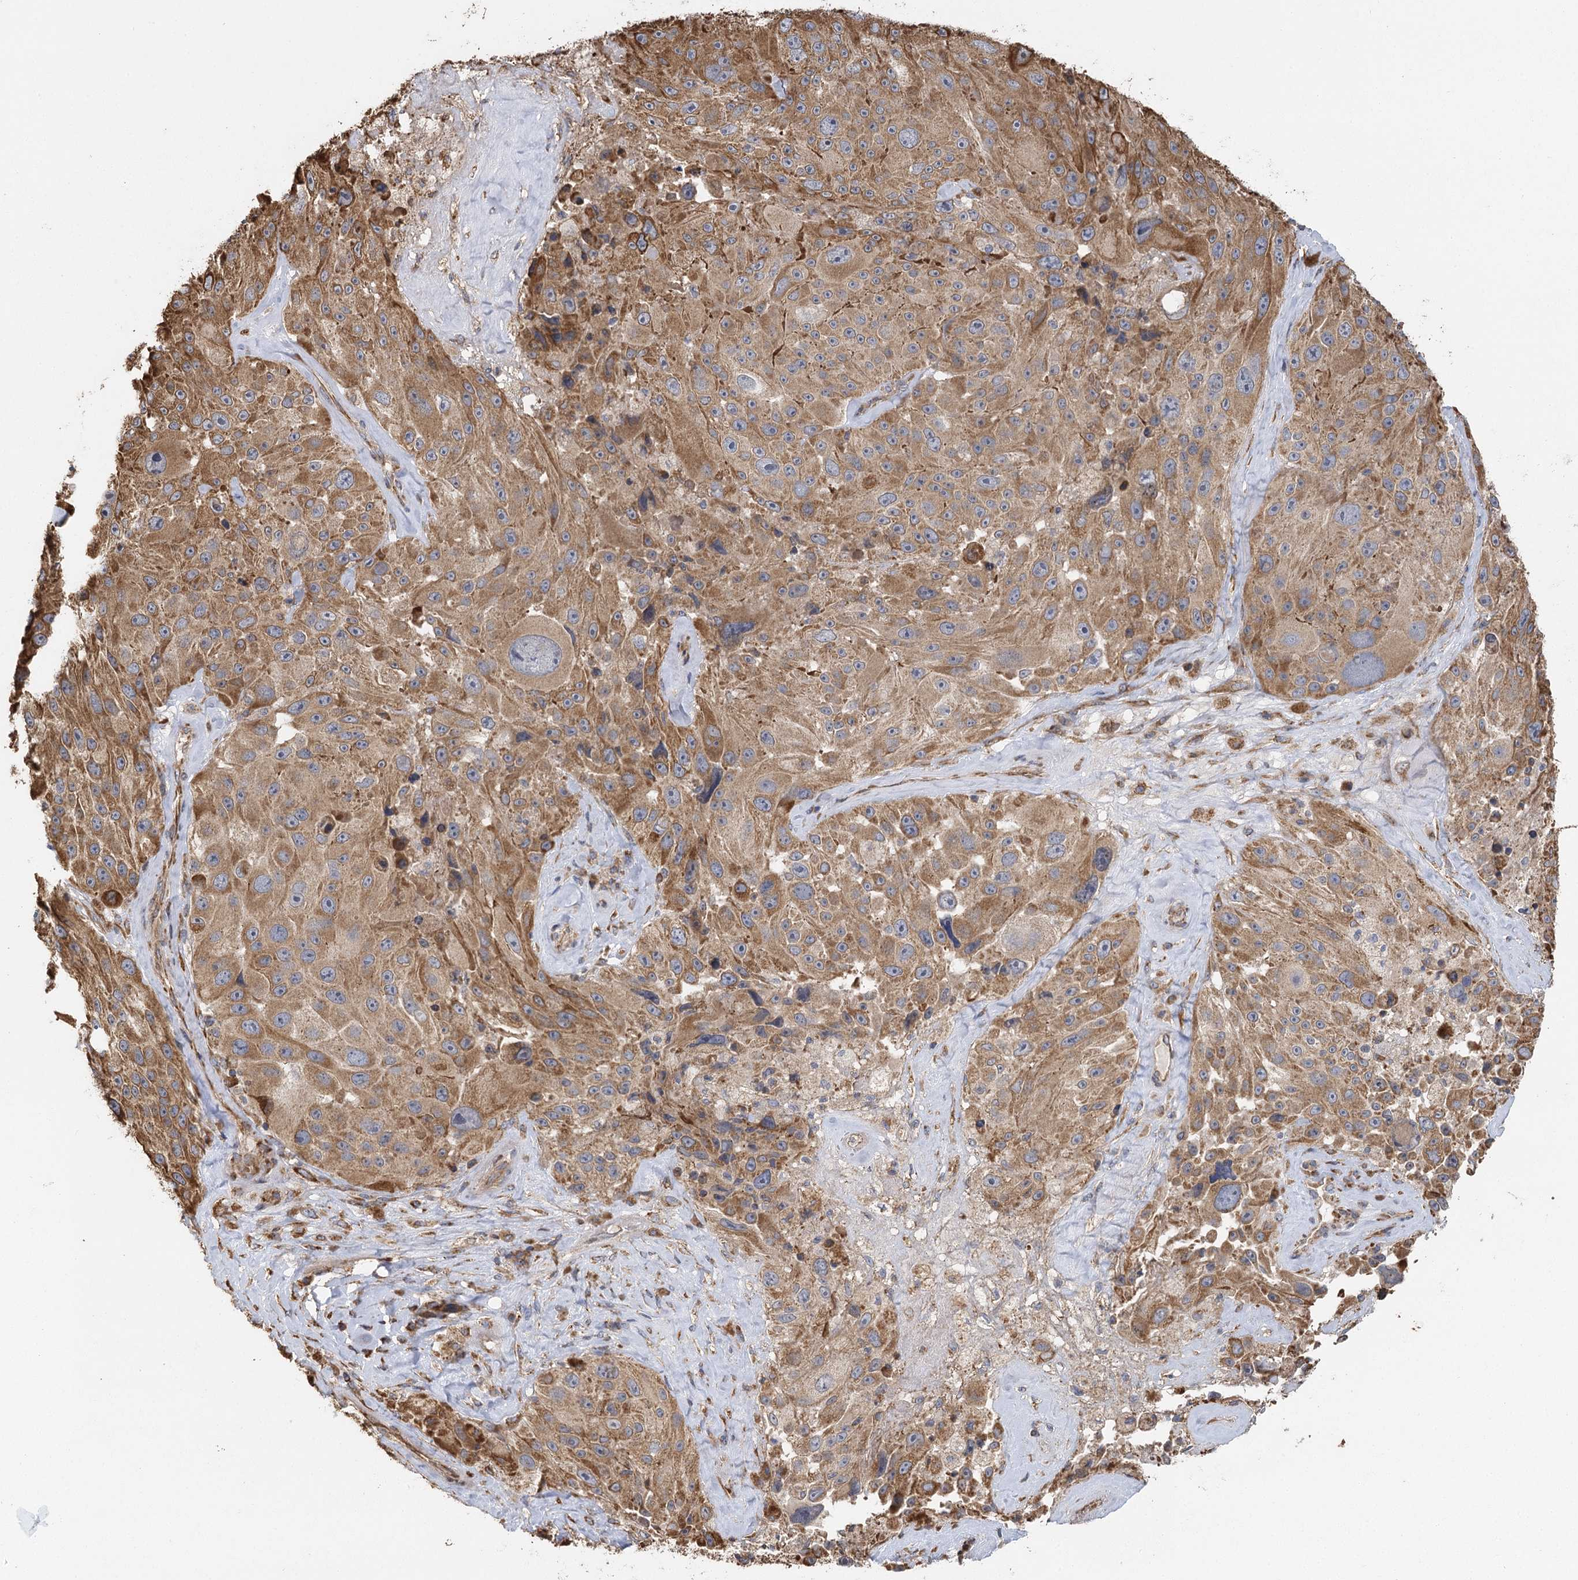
{"staining": {"intensity": "moderate", "quantity": ">75%", "location": "cytoplasmic/membranous"}, "tissue": "melanoma", "cell_type": "Tumor cells", "image_type": "cancer", "snomed": [{"axis": "morphology", "description": "Malignant melanoma, Metastatic site"}, {"axis": "topography", "description": "Lymph node"}], "caption": "Immunohistochemical staining of malignant melanoma (metastatic site) displays medium levels of moderate cytoplasmic/membranous protein positivity in approximately >75% of tumor cells. (DAB IHC with brightfield microscopy, high magnification).", "gene": "IL11RA", "patient": {"sex": "male", "age": 62}}